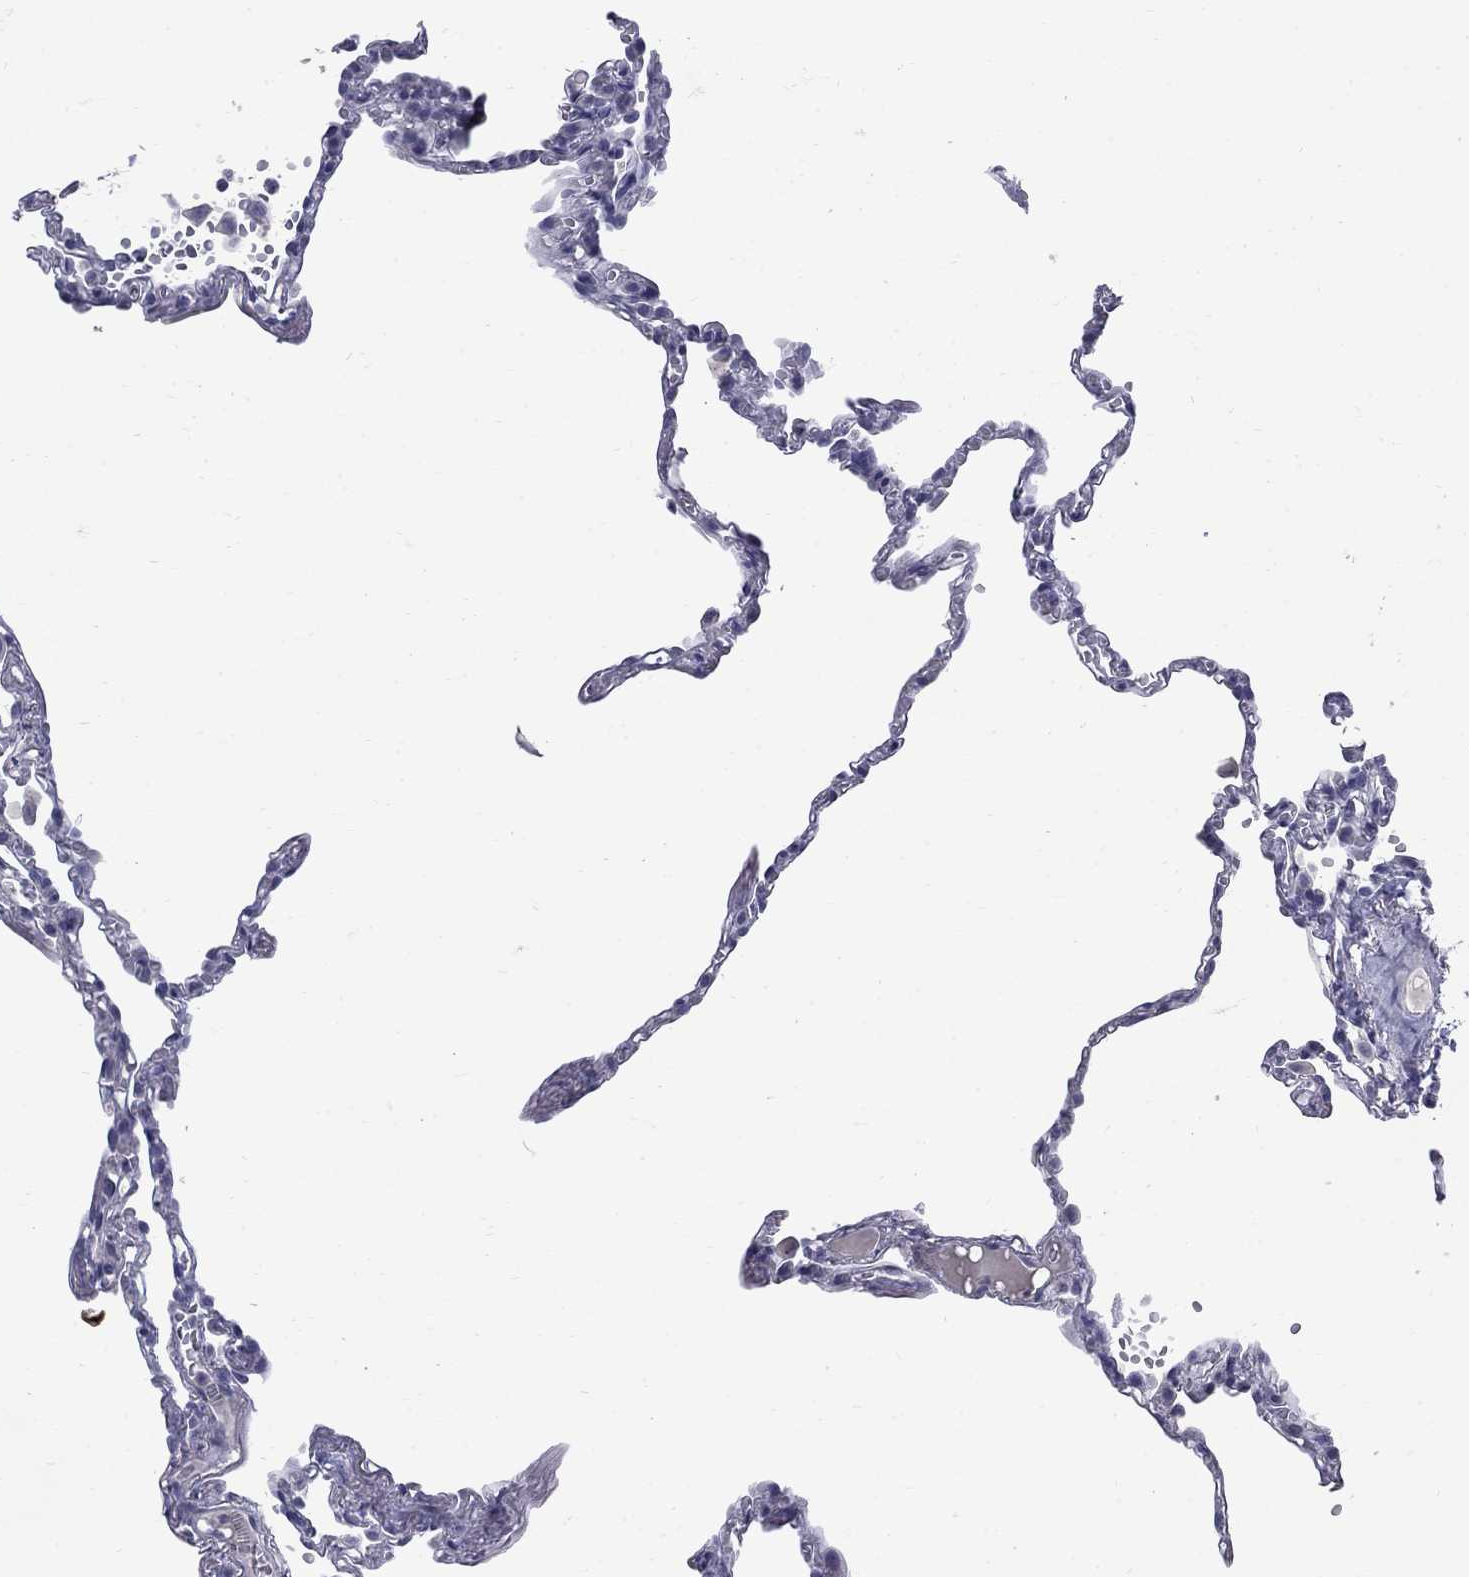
{"staining": {"intensity": "negative", "quantity": "none", "location": "none"}, "tissue": "lung", "cell_type": "Alveolar cells", "image_type": "normal", "snomed": [{"axis": "morphology", "description": "Normal tissue, NOS"}, {"axis": "topography", "description": "Lung"}], "caption": "Immunohistochemistry (IHC) photomicrograph of normal lung: lung stained with DAB (3,3'-diaminobenzidine) shows no significant protein expression in alveolar cells. (Brightfield microscopy of DAB IHC at high magnification).", "gene": "CTNND2", "patient": {"sex": "male", "age": 78}}